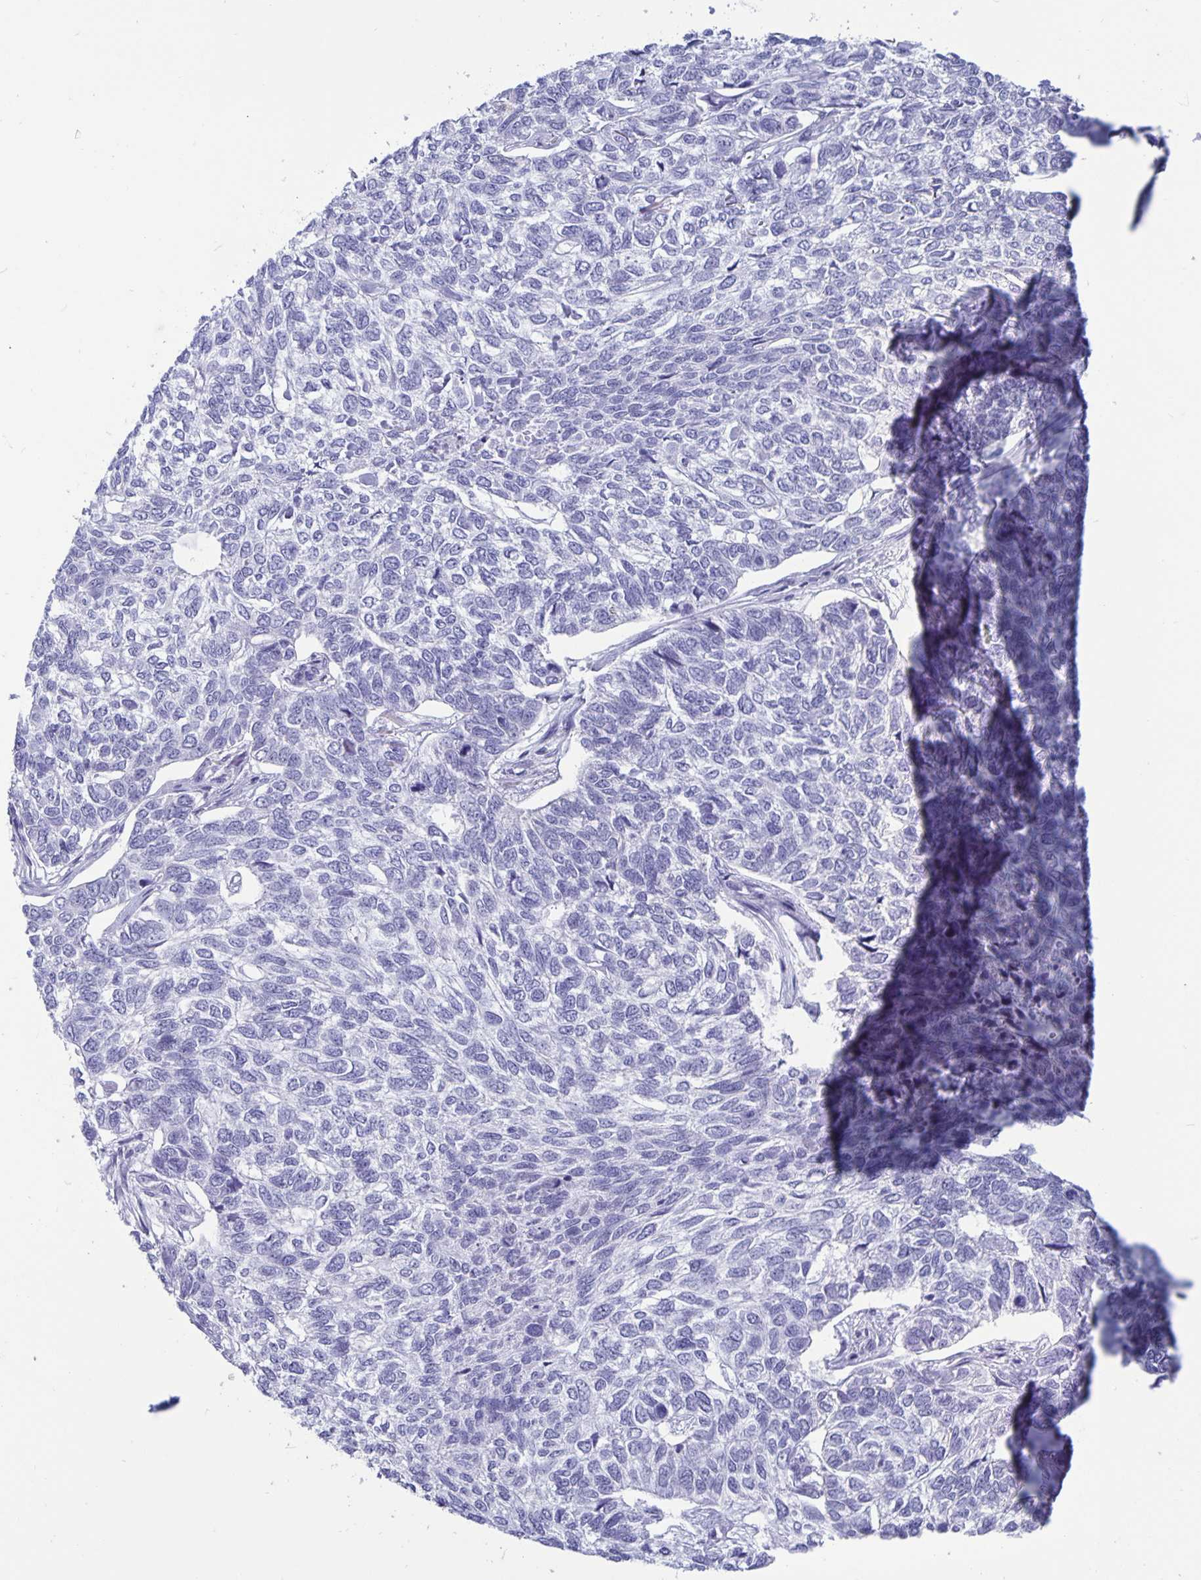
{"staining": {"intensity": "negative", "quantity": "none", "location": "none"}, "tissue": "skin cancer", "cell_type": "Tumor cells", "image_type": "cancer", "snomed": [{"axis": "morphology", "description": "Basal cell carcinoma"}, {"axis": "topography", "description": "Skin"}], "caption": "A histopathology image of skin cancer (basal cell carcinoma) stained for a protein displays no brown staining in tumor cells.", "gene": "BPIFA3", "patient": {"sex": "female", "age": 65}}